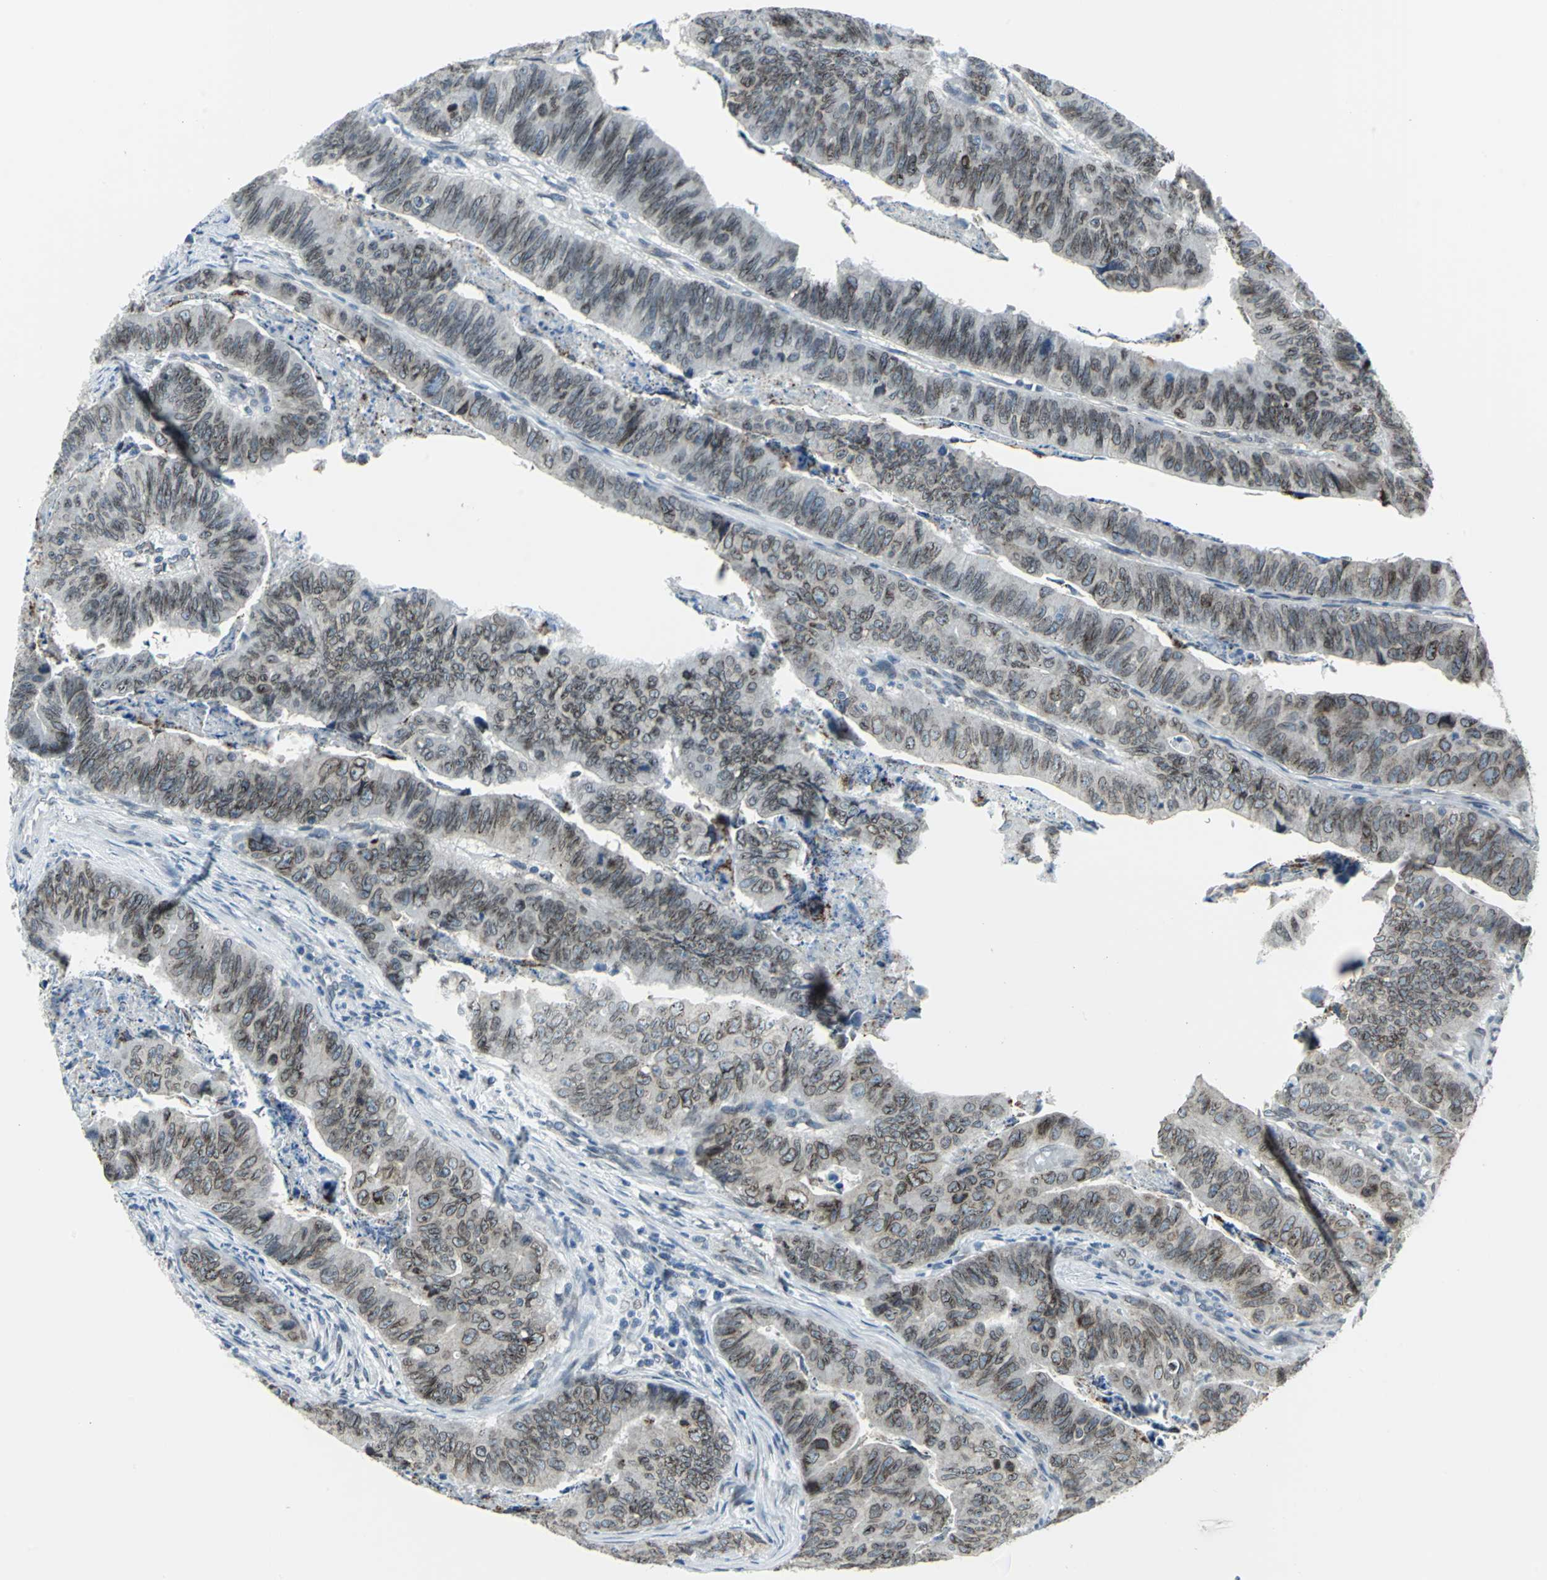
{"staining": {"intensity": "weak", "quantity": "25%-75%", "location": "cytoplasmic/membranous,nuclear"}, "tissue": "stomach cancer", "cell_type": "Tumor cells", "image_type": "cancer", "snomed": [{"axis": "morphology", "description": "Adenocarcinoma, NOS"}, {"axis": "topography", "description": "Stomach, lower"}], "caption": "Protein analysis of adenocarcinoma (stomach) tissue displays weak cytoplasmic/membranous and nuclear staining in approximately 25%-75% of tumor cells. (IHC, brightfield microscopy, high magnification).", "gene": "SNUPN", "patient": {"sex": "male", "age": 77}}